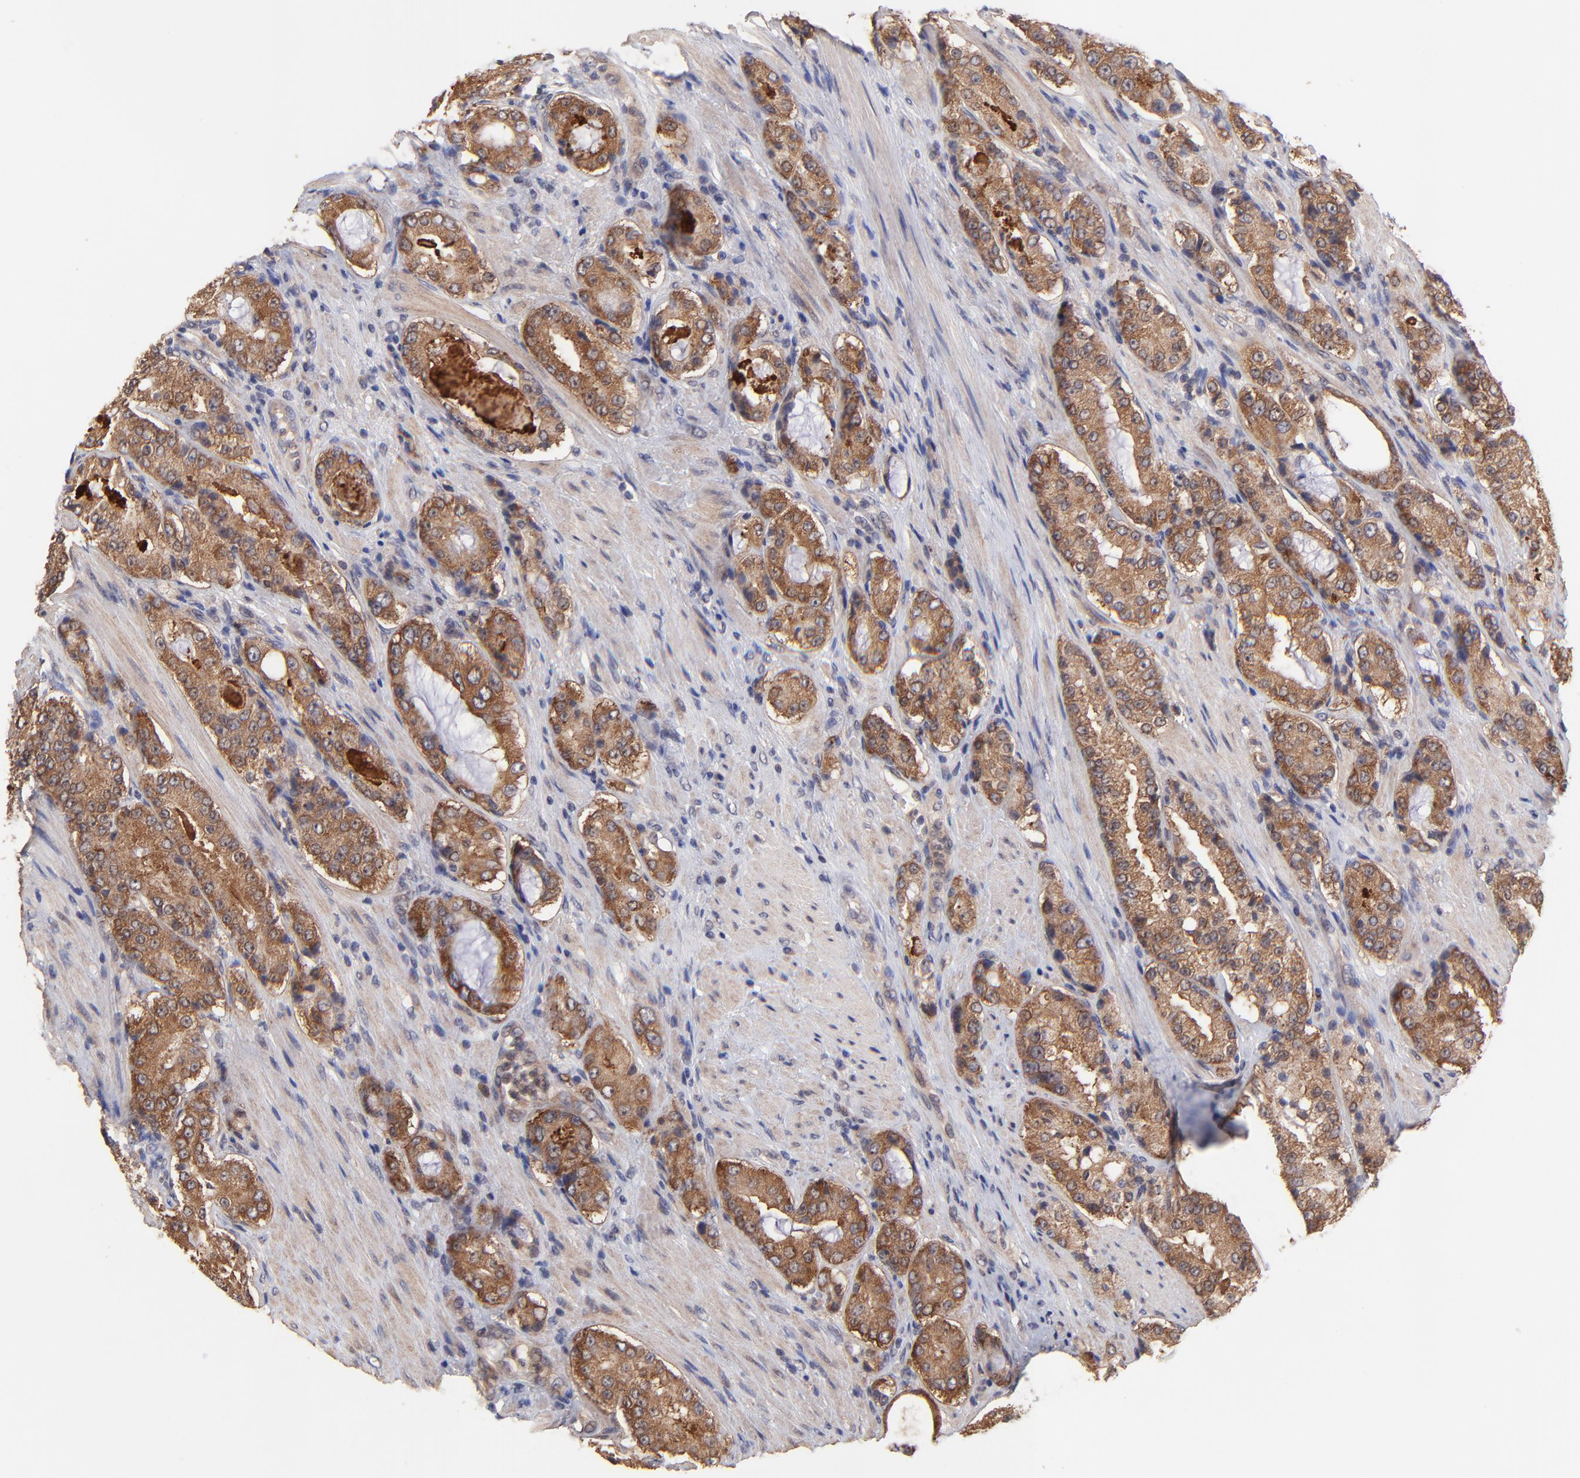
{"staining": {"intensity": "strong", "quantity": ">75%", "location": "cytoplasmic/membranous"}, "tissue": "prostate cancer", "cell_type": "Tumor cells", "image_type": "cancer", "snomed": [{"axis": "morphology", "description": "Adenocarcinoma, High grade"}, {"axis": "topography", "description": "Prostate"}], "caption": "The immunohistochemical stain highlights strong cytoplasmic/membranous positivity in tumor cells of prostate cancer (adenocarcinoma (high-grade)) tissue.", "gene": "BAIAP2L2", "patient": {"sex": "male", "age": 72}}